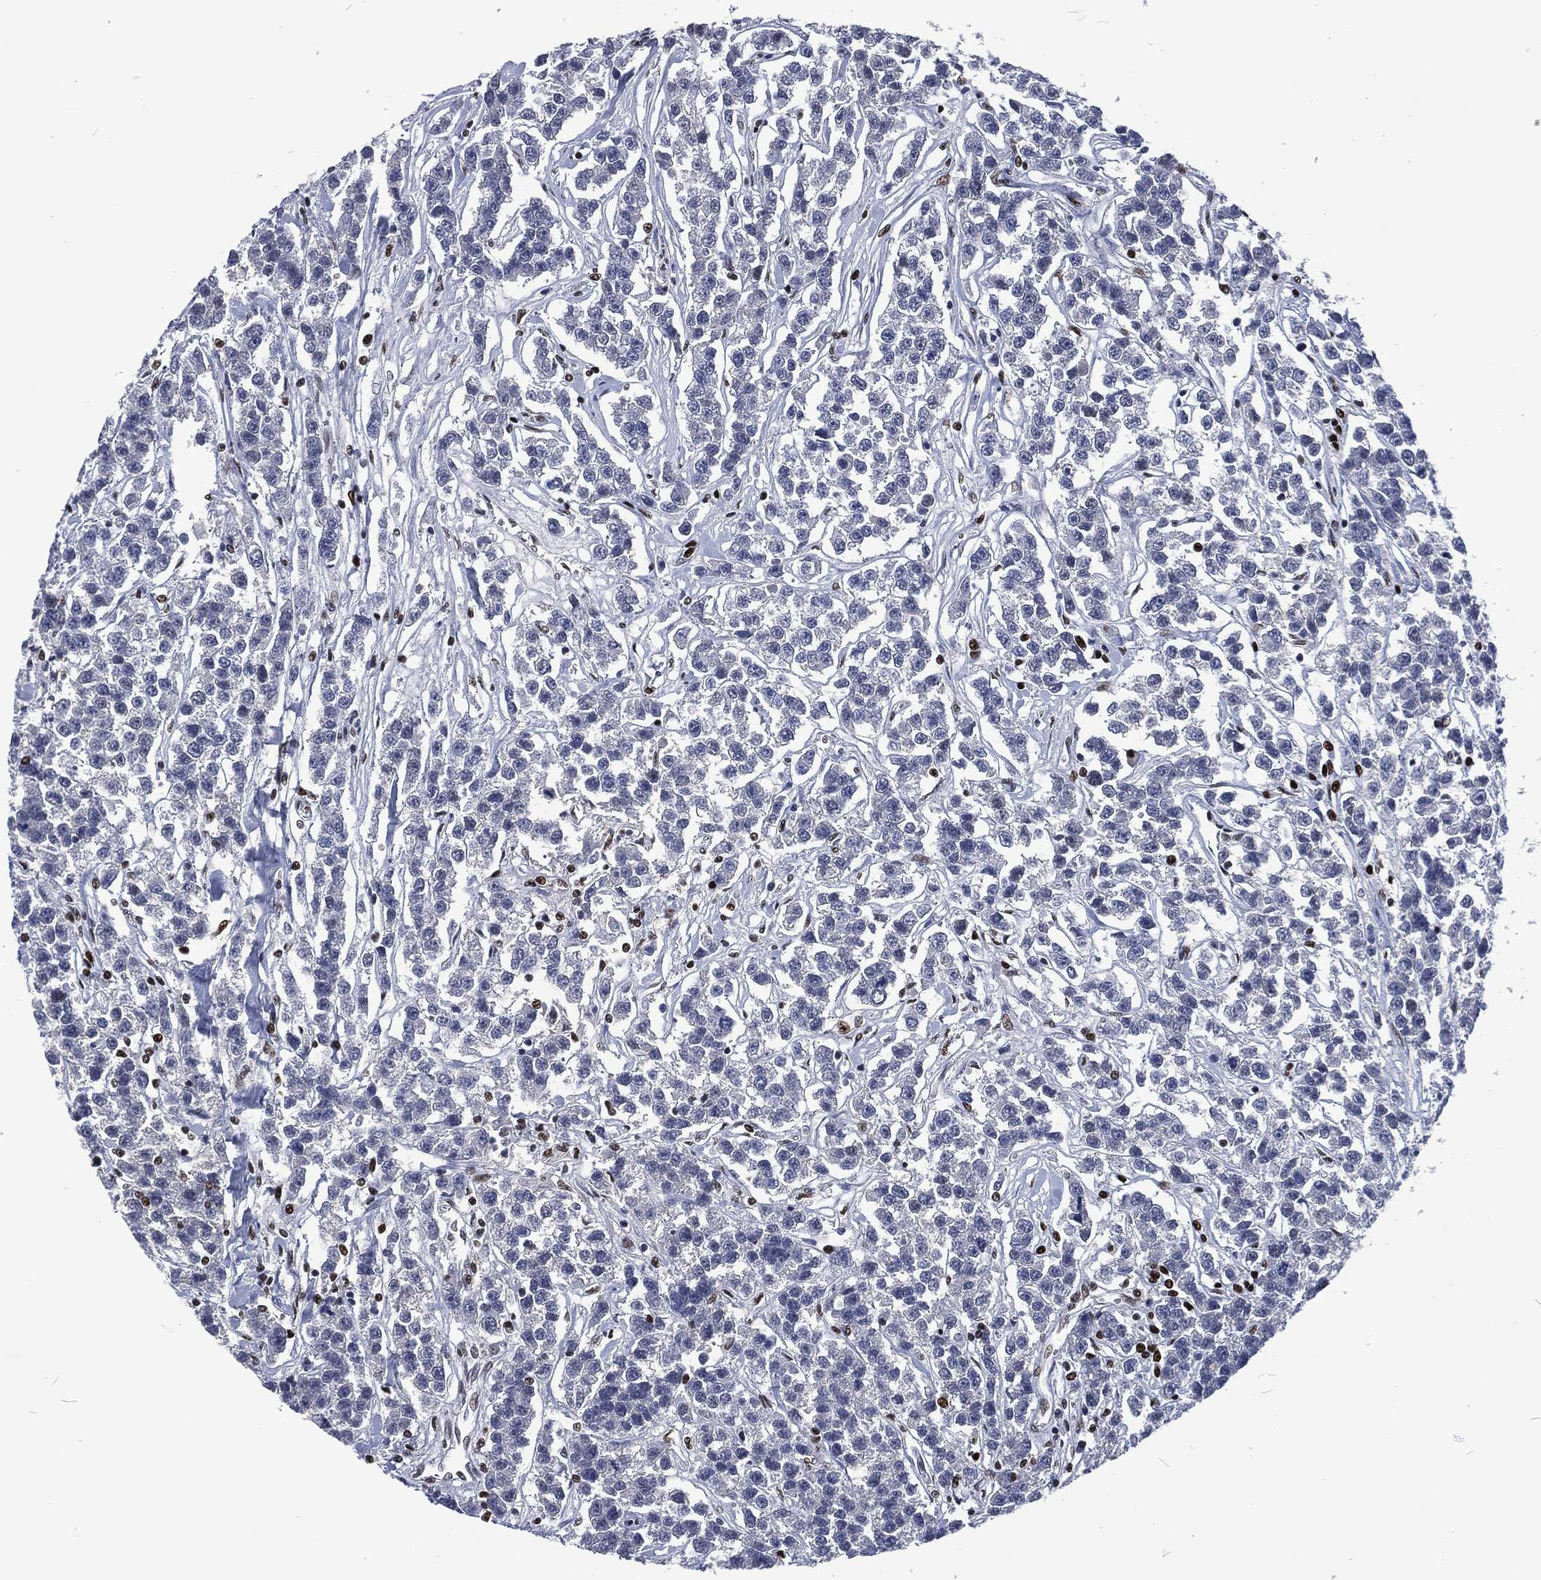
{"staining": {"intensity": "negative", "quantity": "none", "location": "none"}, "tissue": "testis cancer", "cell_type": "Tumor cells", "image_type": "cancer", "snomed": [{"axis": "morphology", "description": "Seminoma, NOS"}, {"axis": "topography", "description": "Testis"}], "caption": "Tumor cells show no significant staining in testis seminoma.", "gene": "DCPS", "patient": {"sex": "male", "age": 59}}